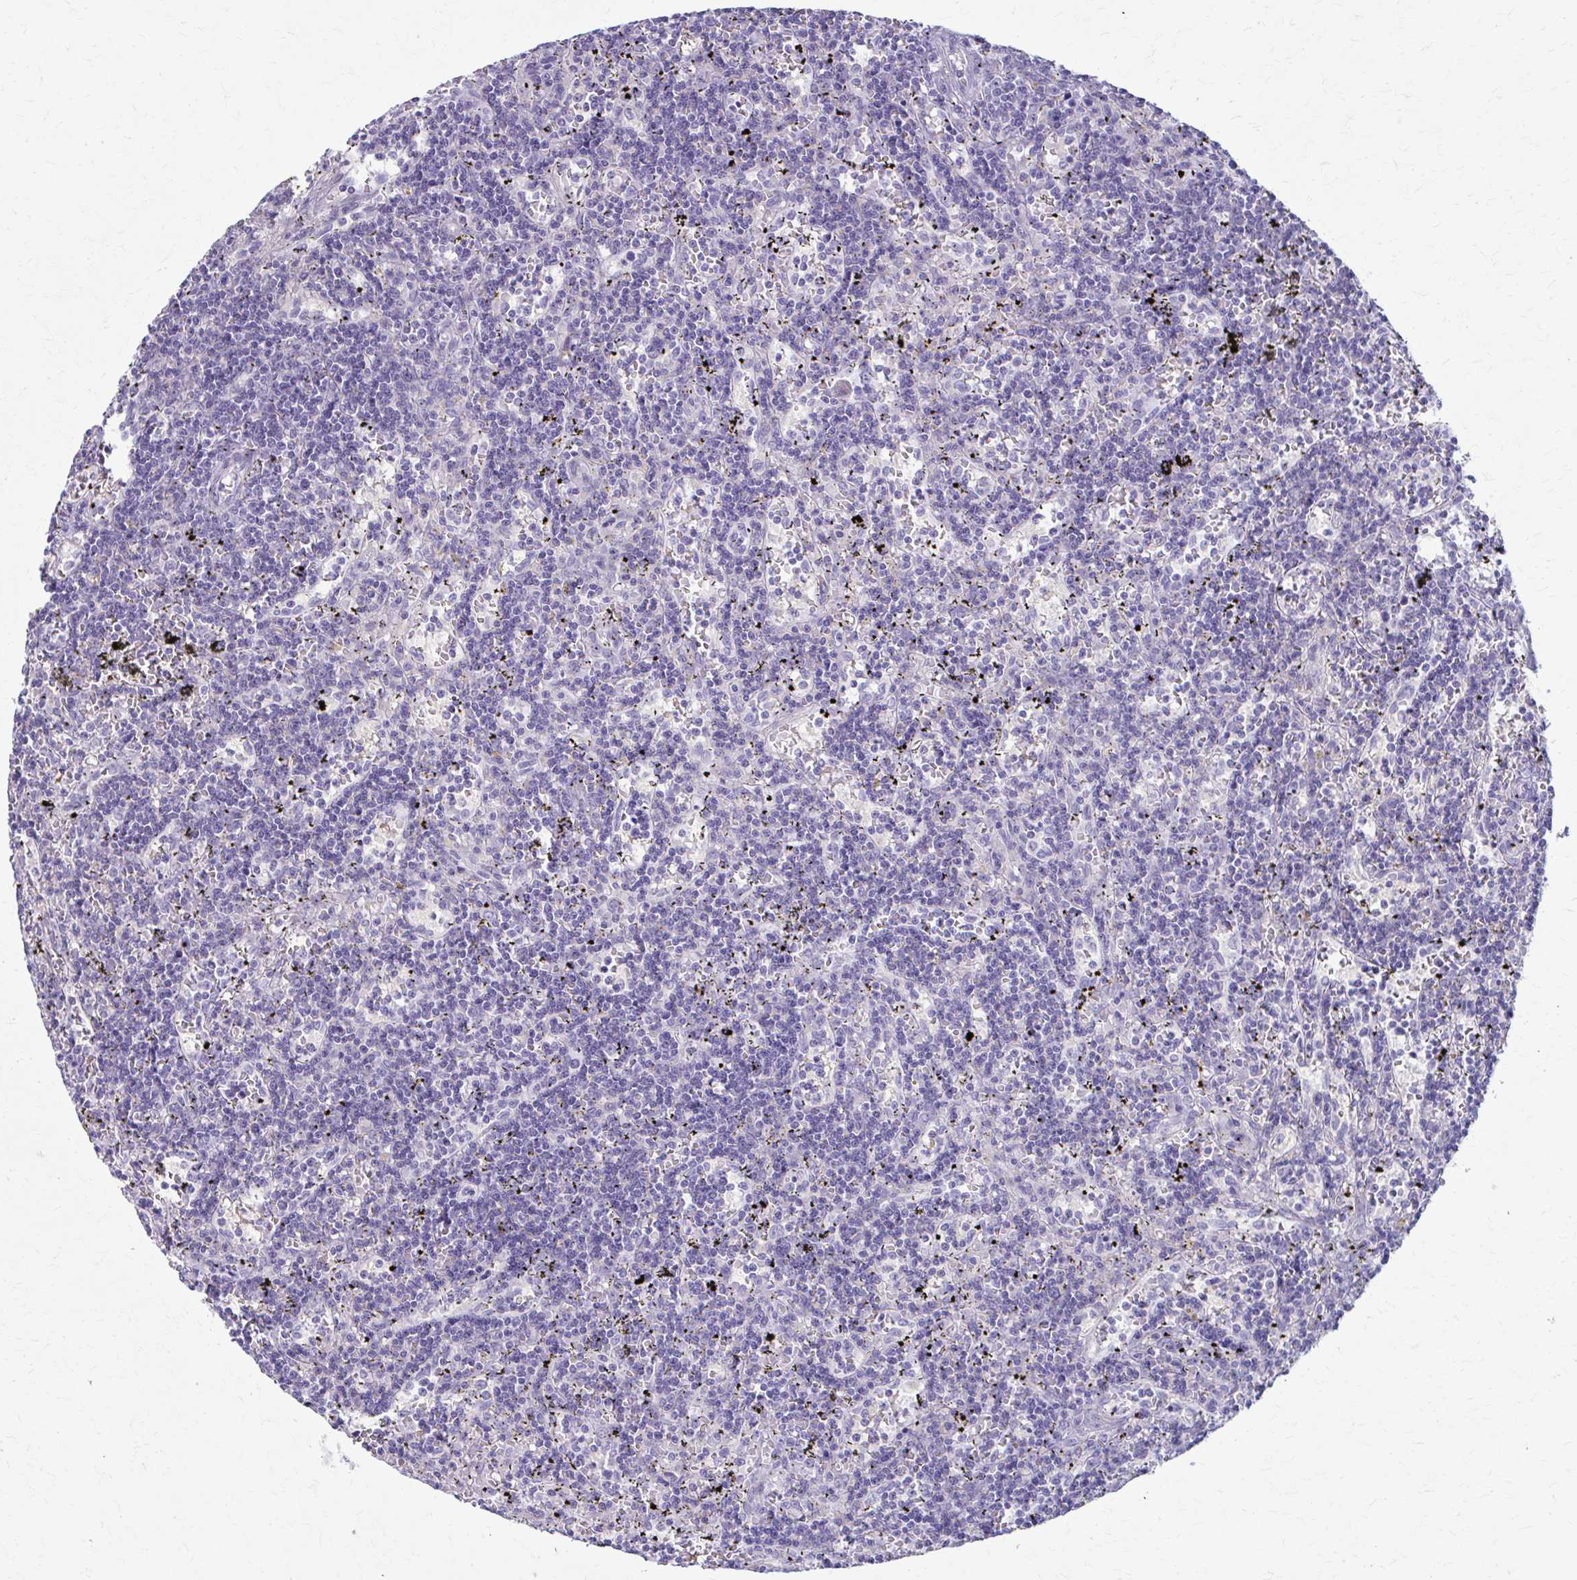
{"staining": {"intensity": "negative", "quantity": "none", "location": "none"}, "tissue": "lymphoma", "cell_type": "Tumor cells", "image_type": "cancer", "snomed": [{"axis": "morphology", "description": "Malignant lymphoma, non-Hodgkin's type, Low grade"}, {"axis": "topography", "description": "Spleen"}], "caption": "Immunohistochemistry (IHC) of lymphoma shows no staining in tumor cells.", "gene": "PRKRA", "patient": {"sex": "male", "age": 60}}